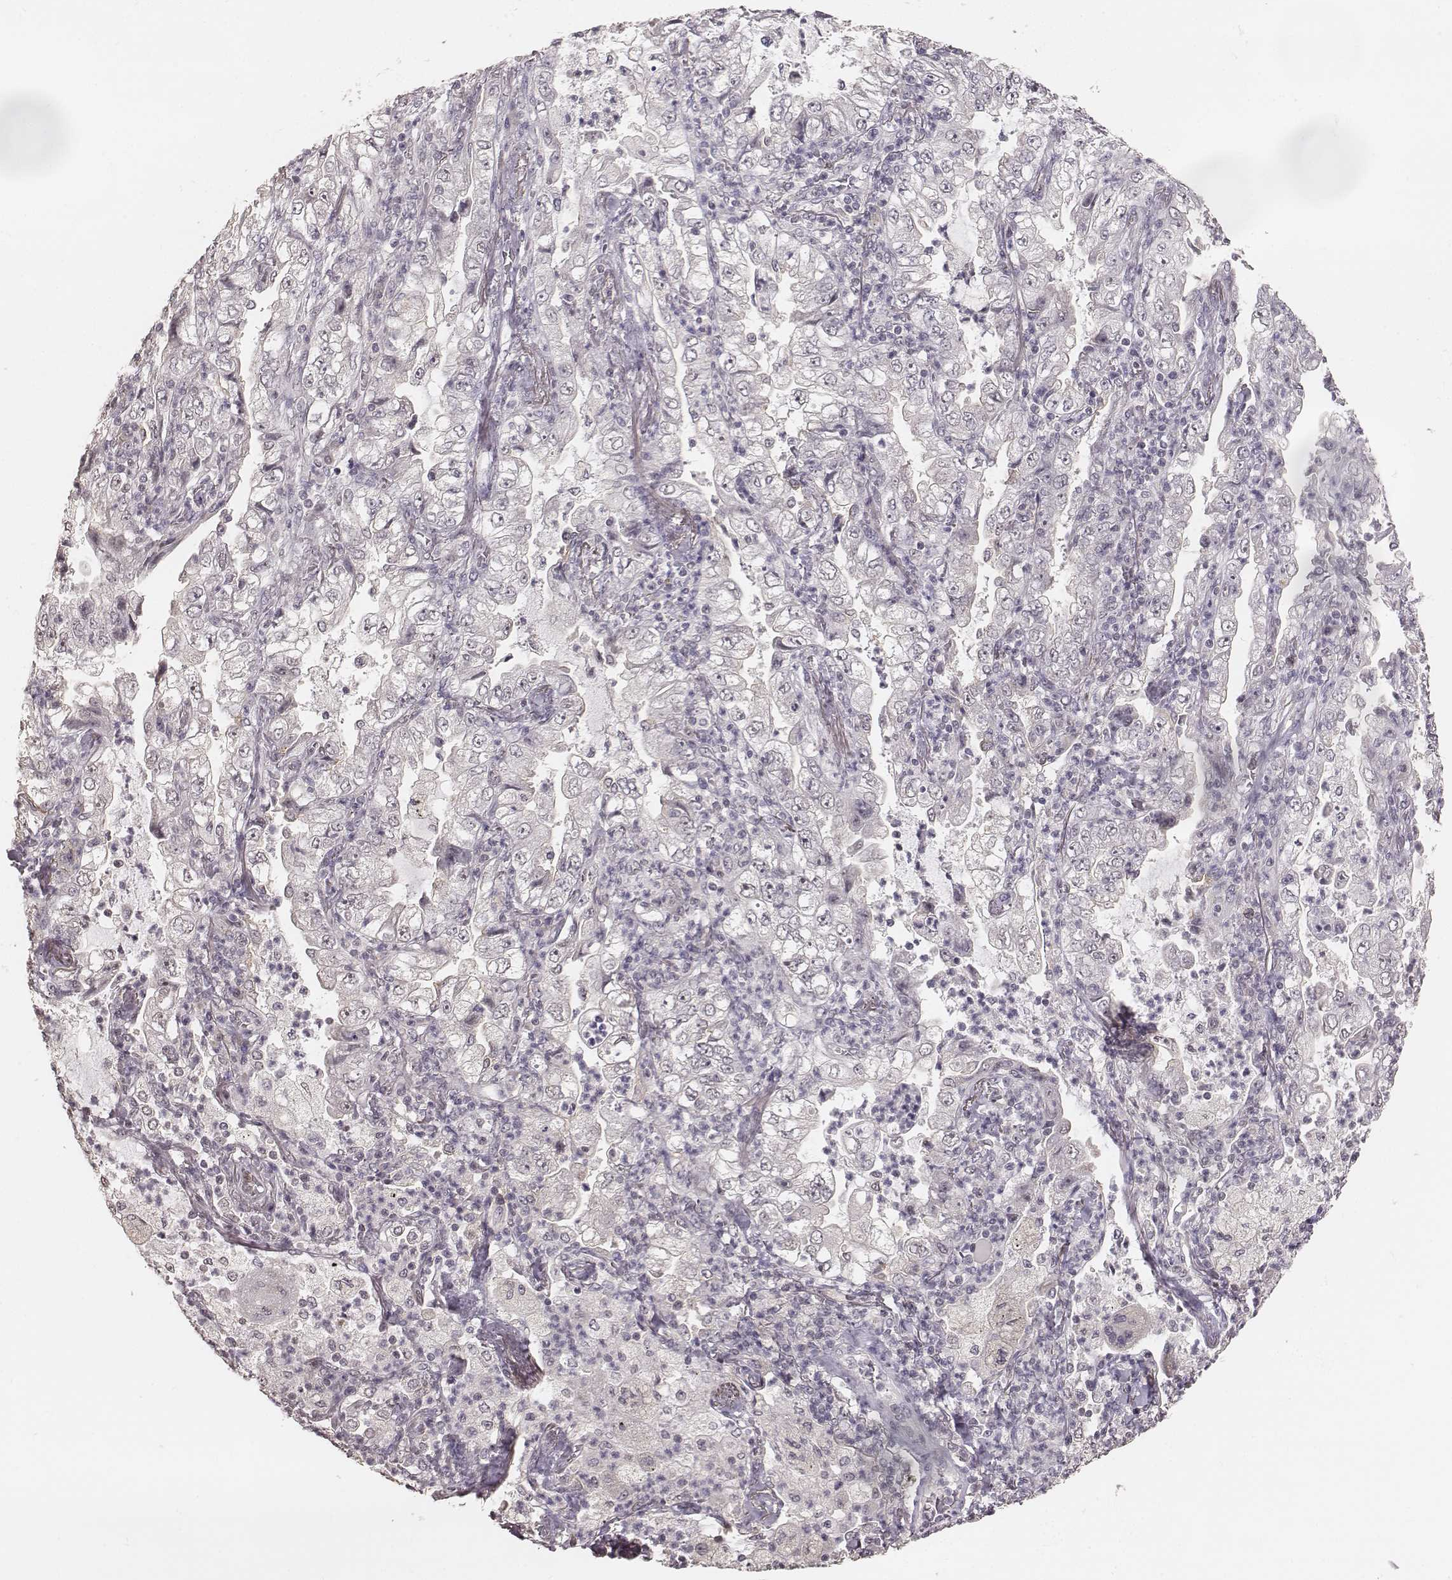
{"staining": {"intensity": "negative", "quantity": "none", "location": "none"}, "tissue": "lung cancer", "cell_type": "Tumor cells", "image_type": "cancer", "snomed": [{"axis": "morphology", "description": "Adenocarcinoma, NOS"}, {"axis": "topography", "description": "Lung"}], "caption": "DAB (3,3'-diaminobenzidine) immunohistochemical staining of lung adenocarcinoma shows no significant expression in tumor cells. (Immunohistochemistry, brightfield microscopy, high magnification).", "gene": "LY6K", "patient": {"sex": "female", "age": 73}}